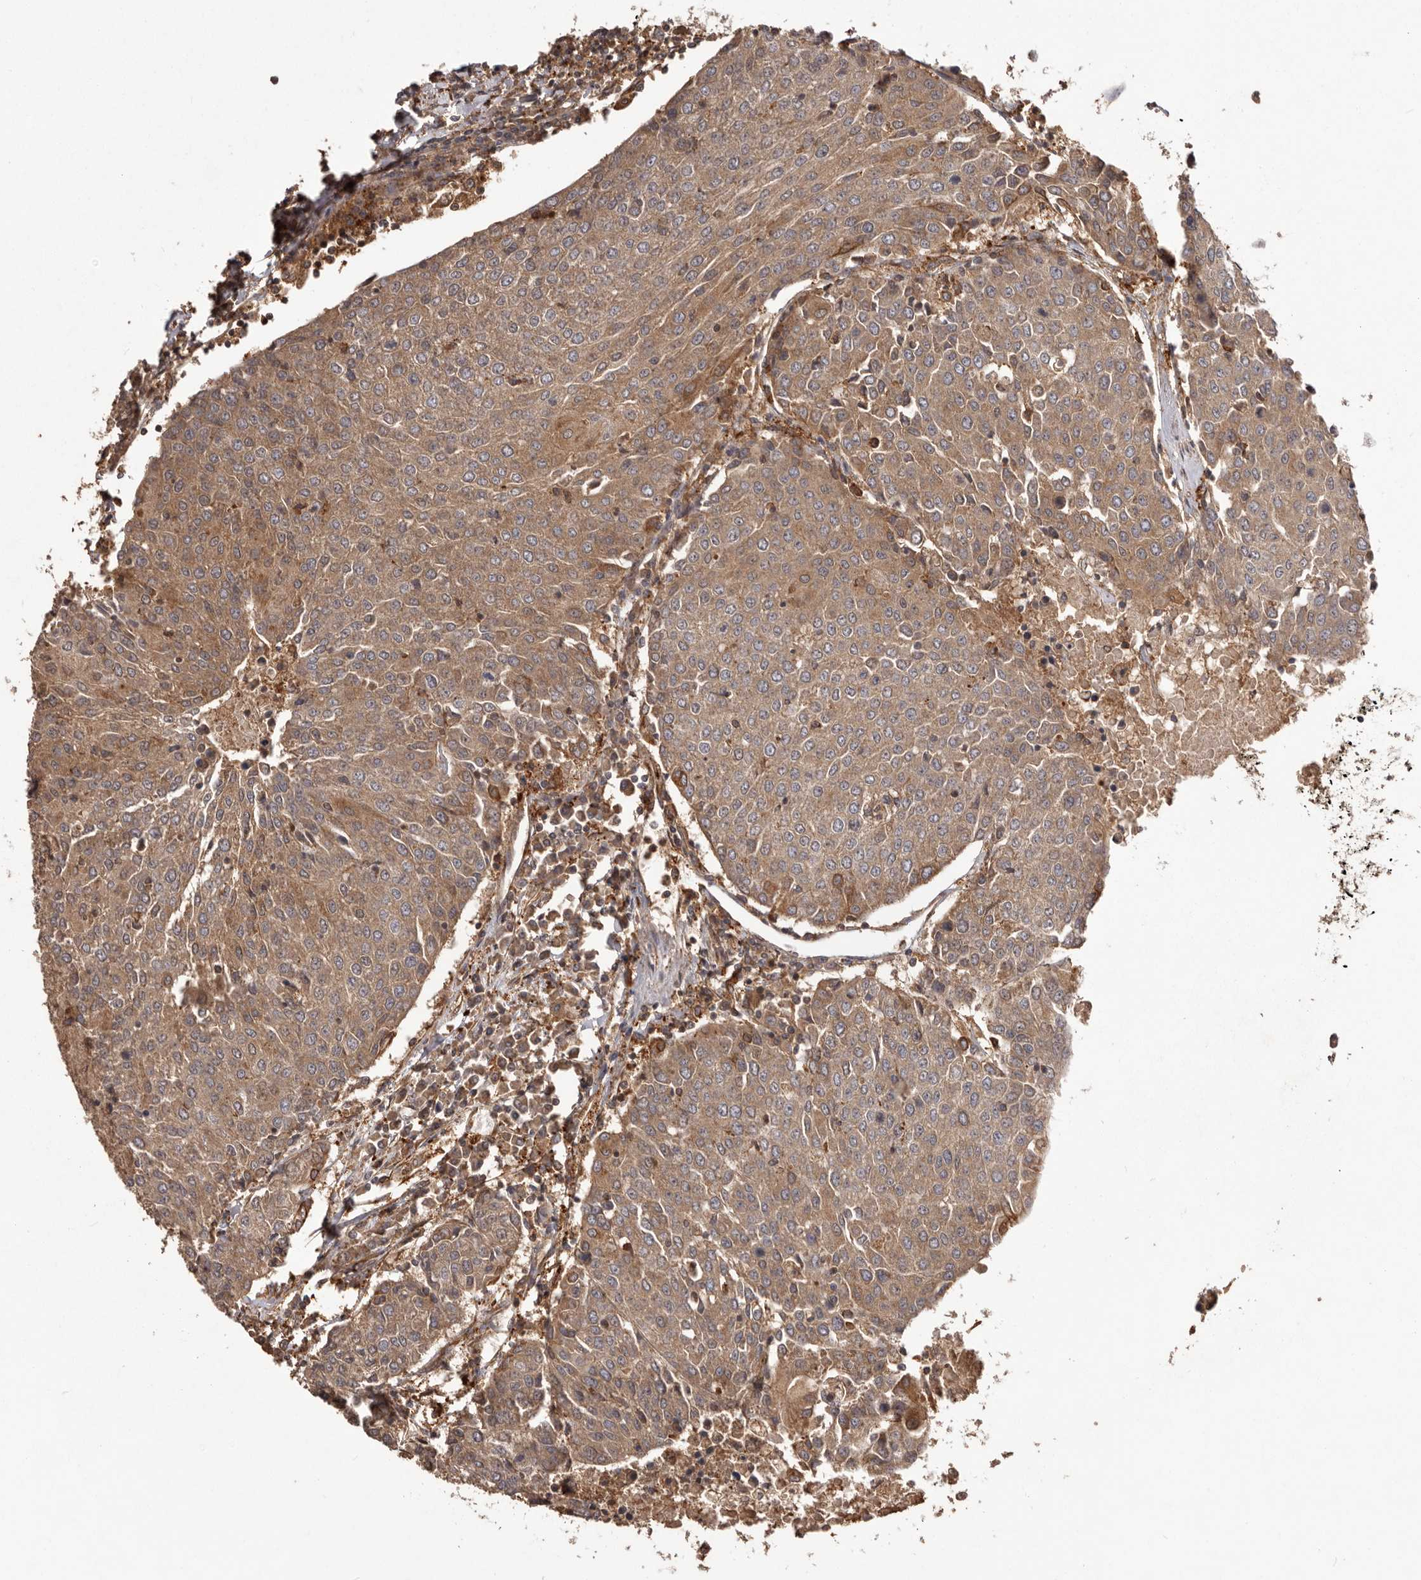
{"staining": {"intensity": "moderate", "quantity": ">75%", "location": "cytoplasmic/membranous"}, "tissue": "urothelial cancer", "cell_type": "Tumor cells", "image_type": "cancer", "snomed": [{"axis": "morphology", "description": "Urothelial carcinoma, High grade"}, {"axis": "topography", "description": "Urinary bladder"}], "caption": "IHC photomicrograph of neoplastic tissue: urothelial cancer stained using immunohistochemistry (IHC) shows medium levels of moderate protein expression localized specifically in the cytoplasmic/membranous of tumor cells, appearing as a cytoplasmic/membranous brown color.", "gene": "SLC22A3", "patient": {"sex": "female", "age": 85}}